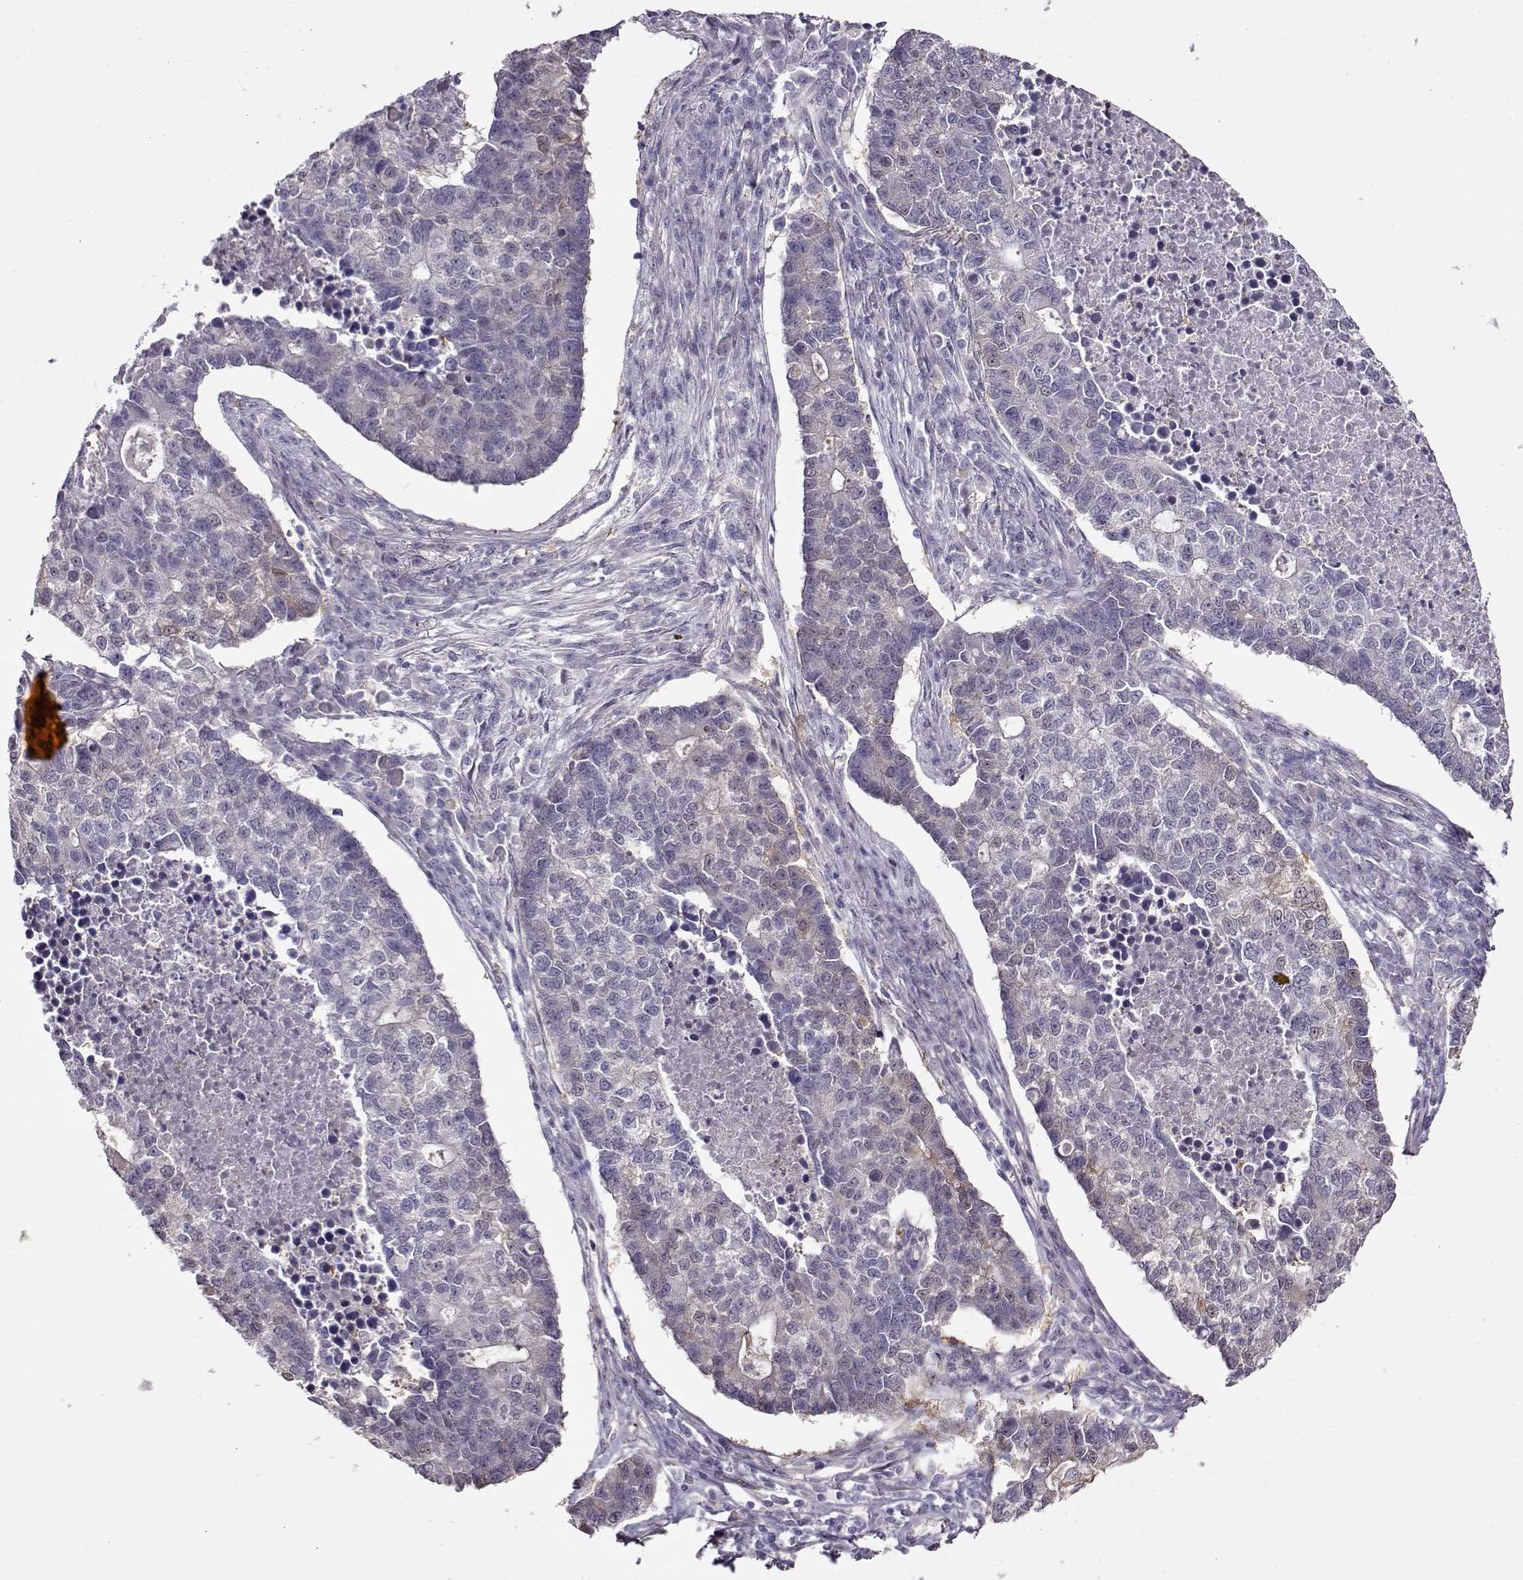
{"staining": {"intensity": "negative", "quantity": "none", "location": "none"}, "tissue": "lung cancer", "cell_type": "Tumor cells", "image_type": "cancer", "snomed": [{"axis": "morphology", "description": "Adenocarcinoma, NOS"}, {"axis": "topography", "description": "Lung"}], "caption": "This is an immunohistochemistry (IHC) micrograph of human lung adenocarcinoma. There is no staining in tumor cells.", "gene": "CCR8", "patient": {"sex": "male", "age": 57}}